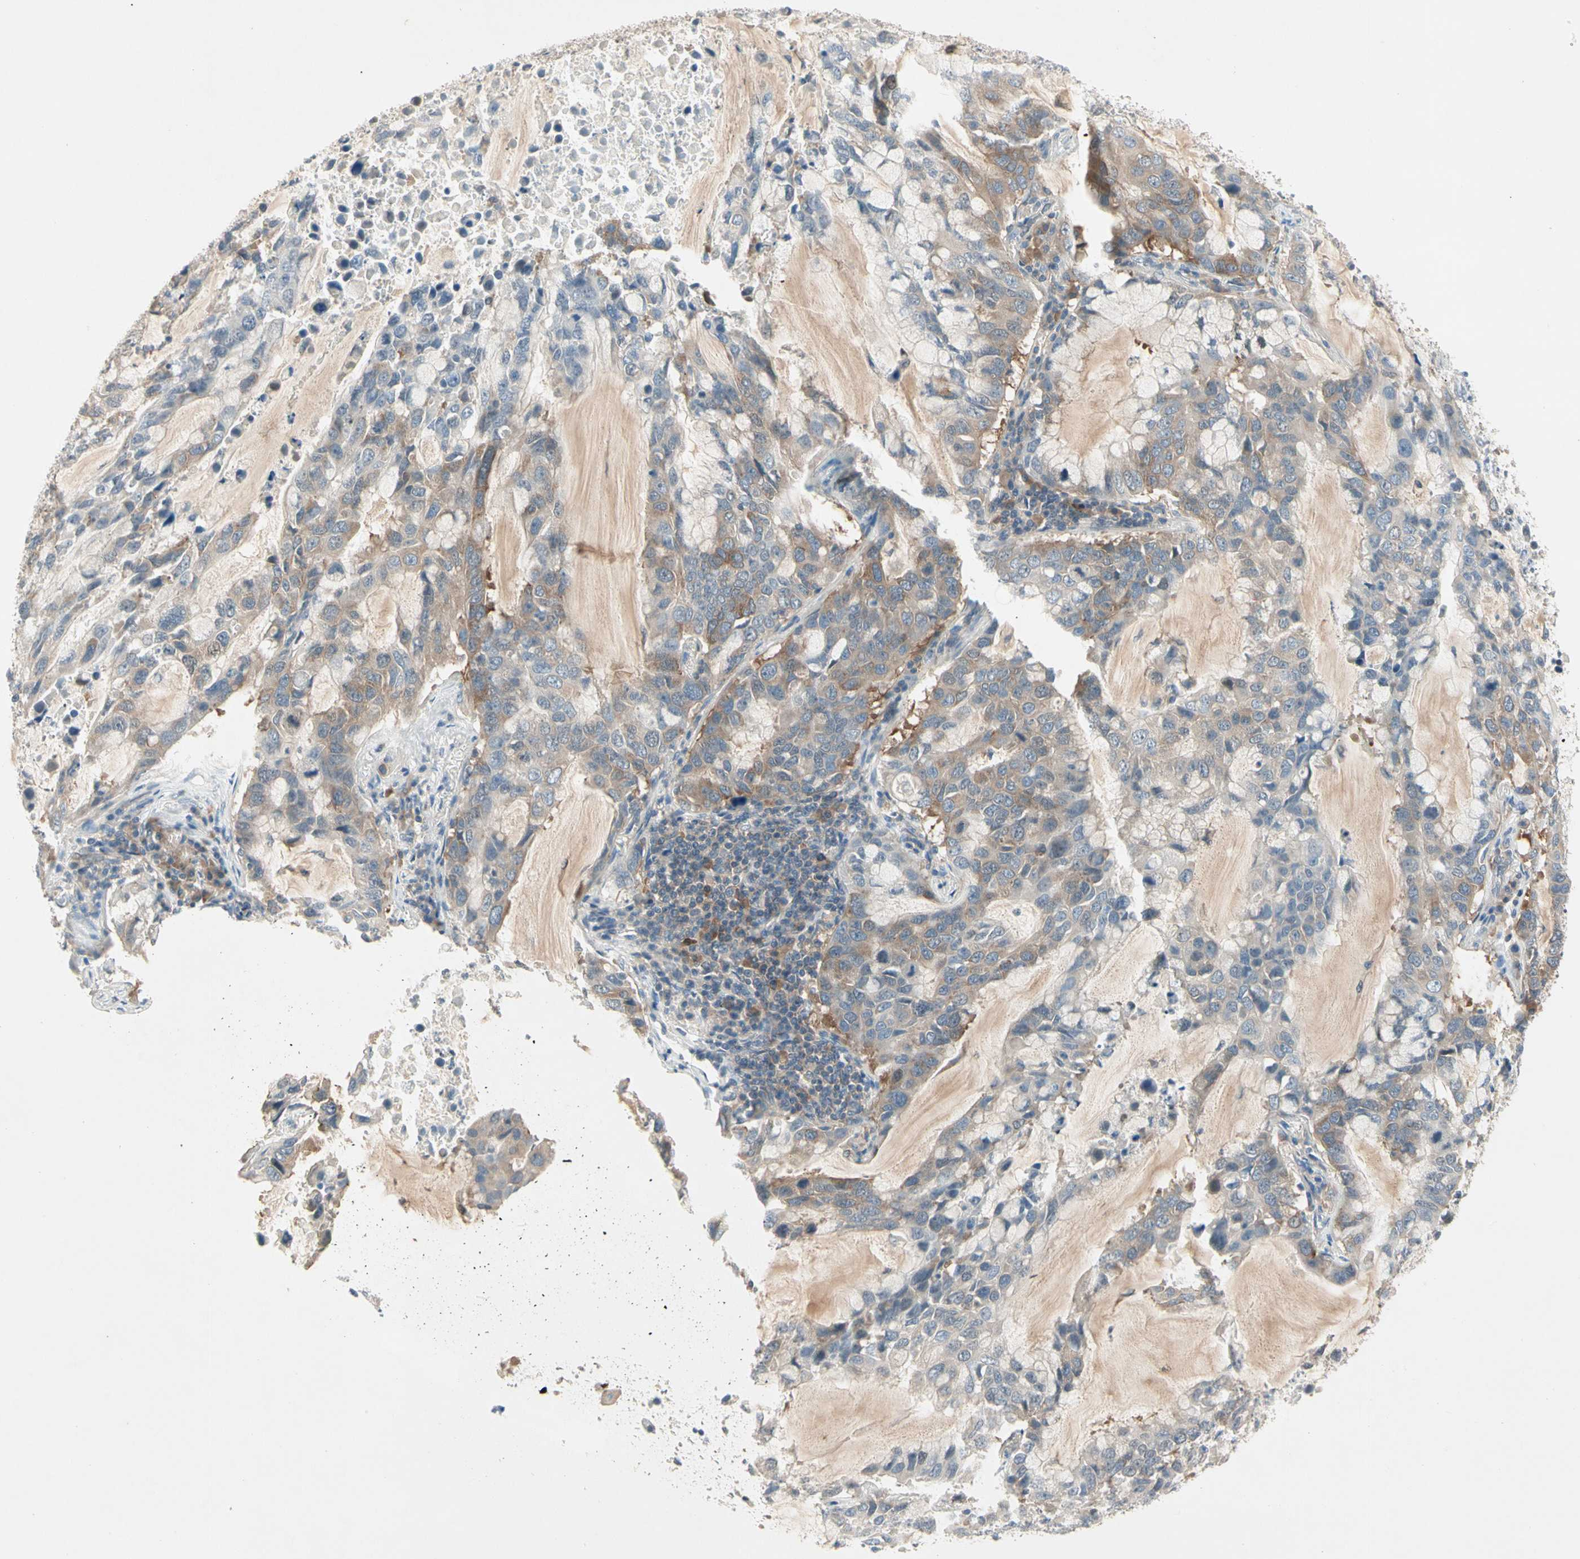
{"staining": {"intensity": "moderate", "quantity": "25%-75%", "location": "cytoplasmic/membranous"}, "tissue": "lung cancer", "cell_type": "Tumor cells", "image_type": "cancer", "snomed": [{"axis": "morphology", "description": "Adenocarcinoma, NOS"}, {"axis": "topography", "description": "Lung"}], "caption": "Moderate cytoplasmic/membranous expression is present in about 25%-75% of tumor cells in lung adenocarcinoma. (DAB IHC with brightfield microscopy, high magnification).", "gene": "IL1R1", "patient": {"sex": "male", "age": 64}}